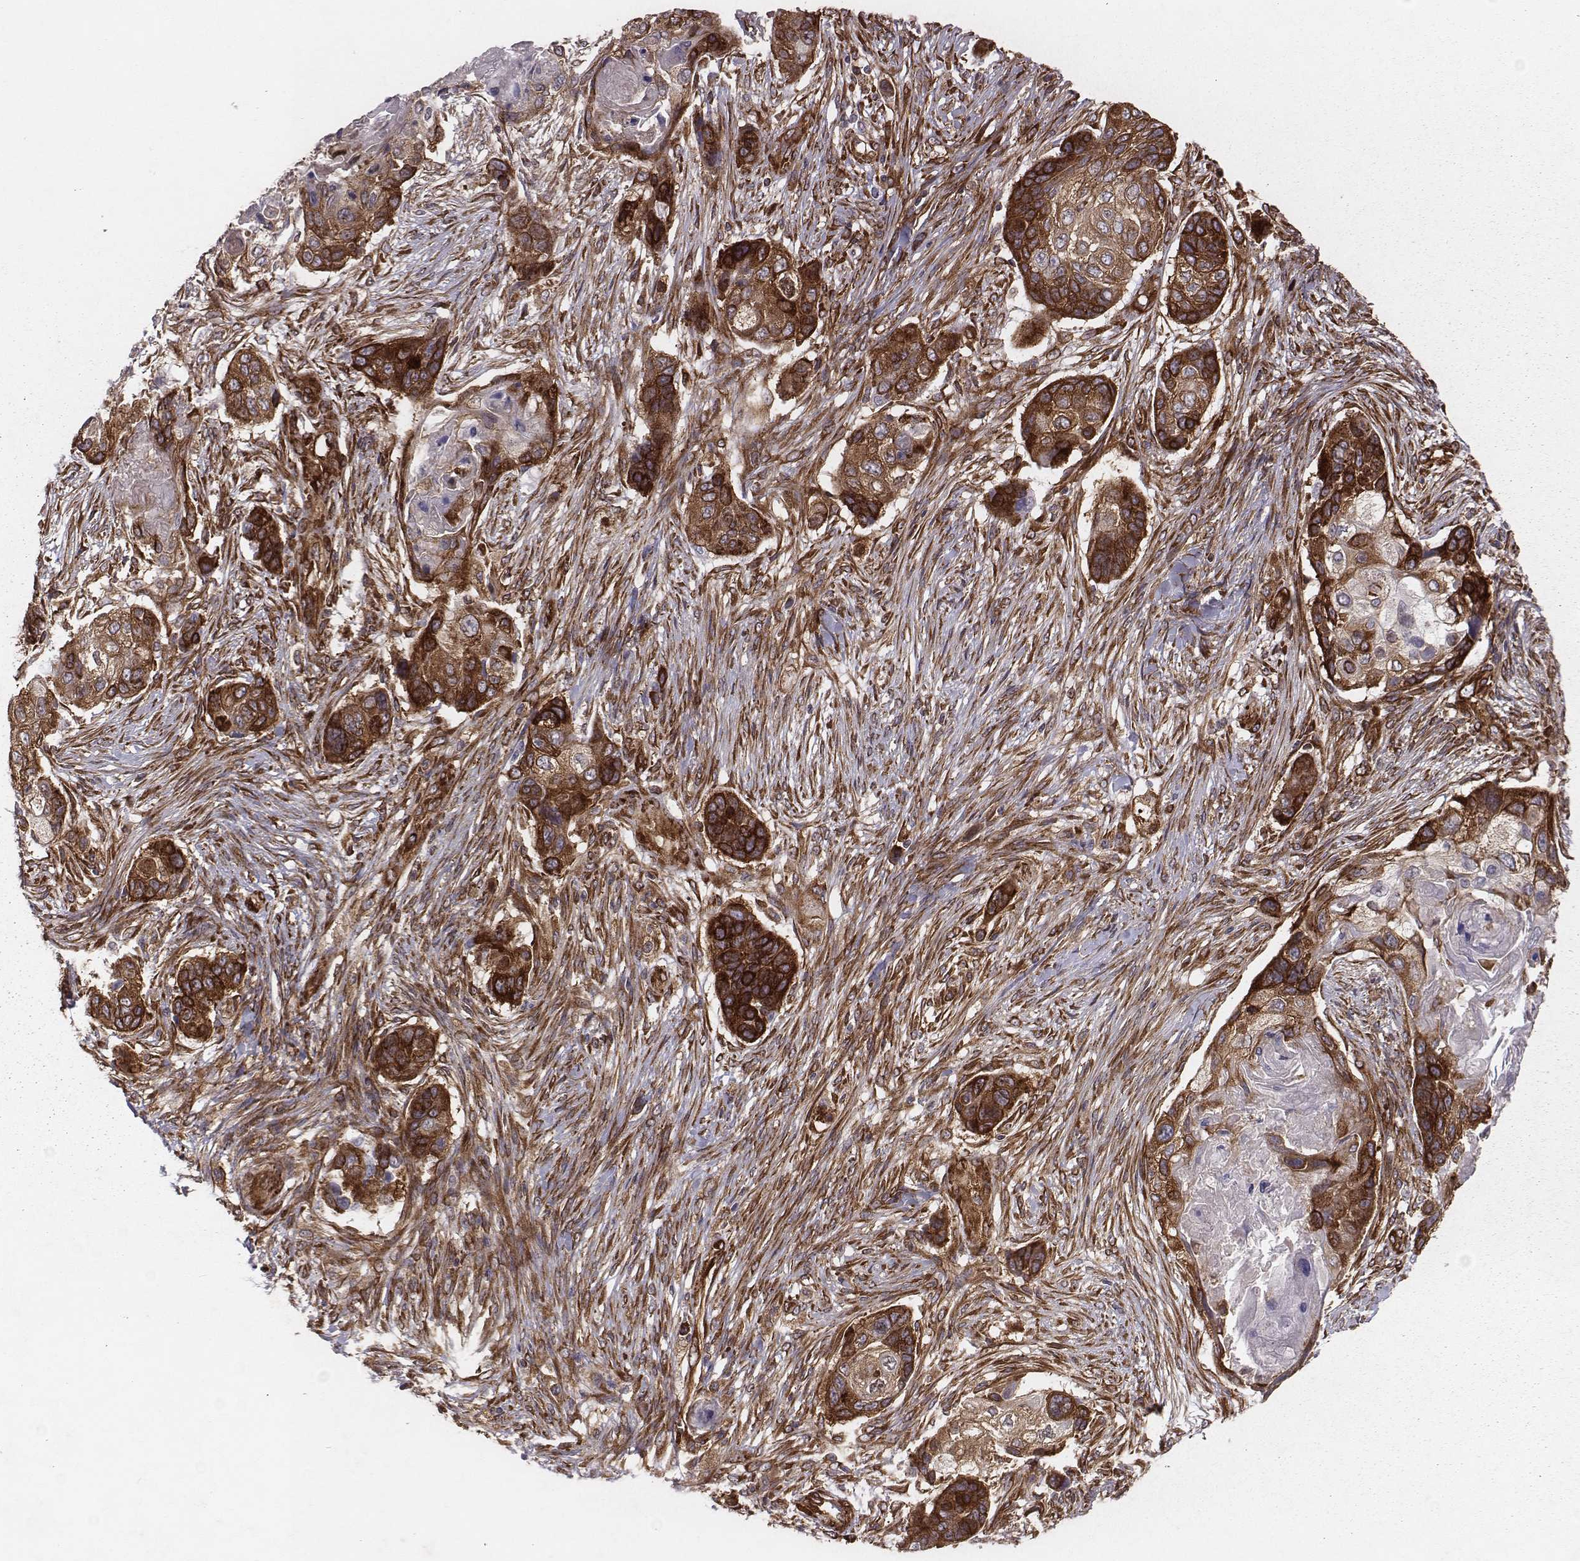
{"staining": {"intensity": "strong", "quantity": ">75%", "location": "cytoplasmic/membranous"}, "tissue": "lung cancer", "cell_type": "Tumor cells", "image_type": "cancer", "snomed": [{"axis": "morphology", "description": "Squamous cell carcinoma, NOS"}, {"axis": "topography", "description": "Lung"}], "caption": "Human lung cancer (squamous cell carcinoma) stained with a protein marker demonstrates strong staining in tumor cells.", "gene": "TXLNA", "patient": {"sex": "male", "age": 69}}